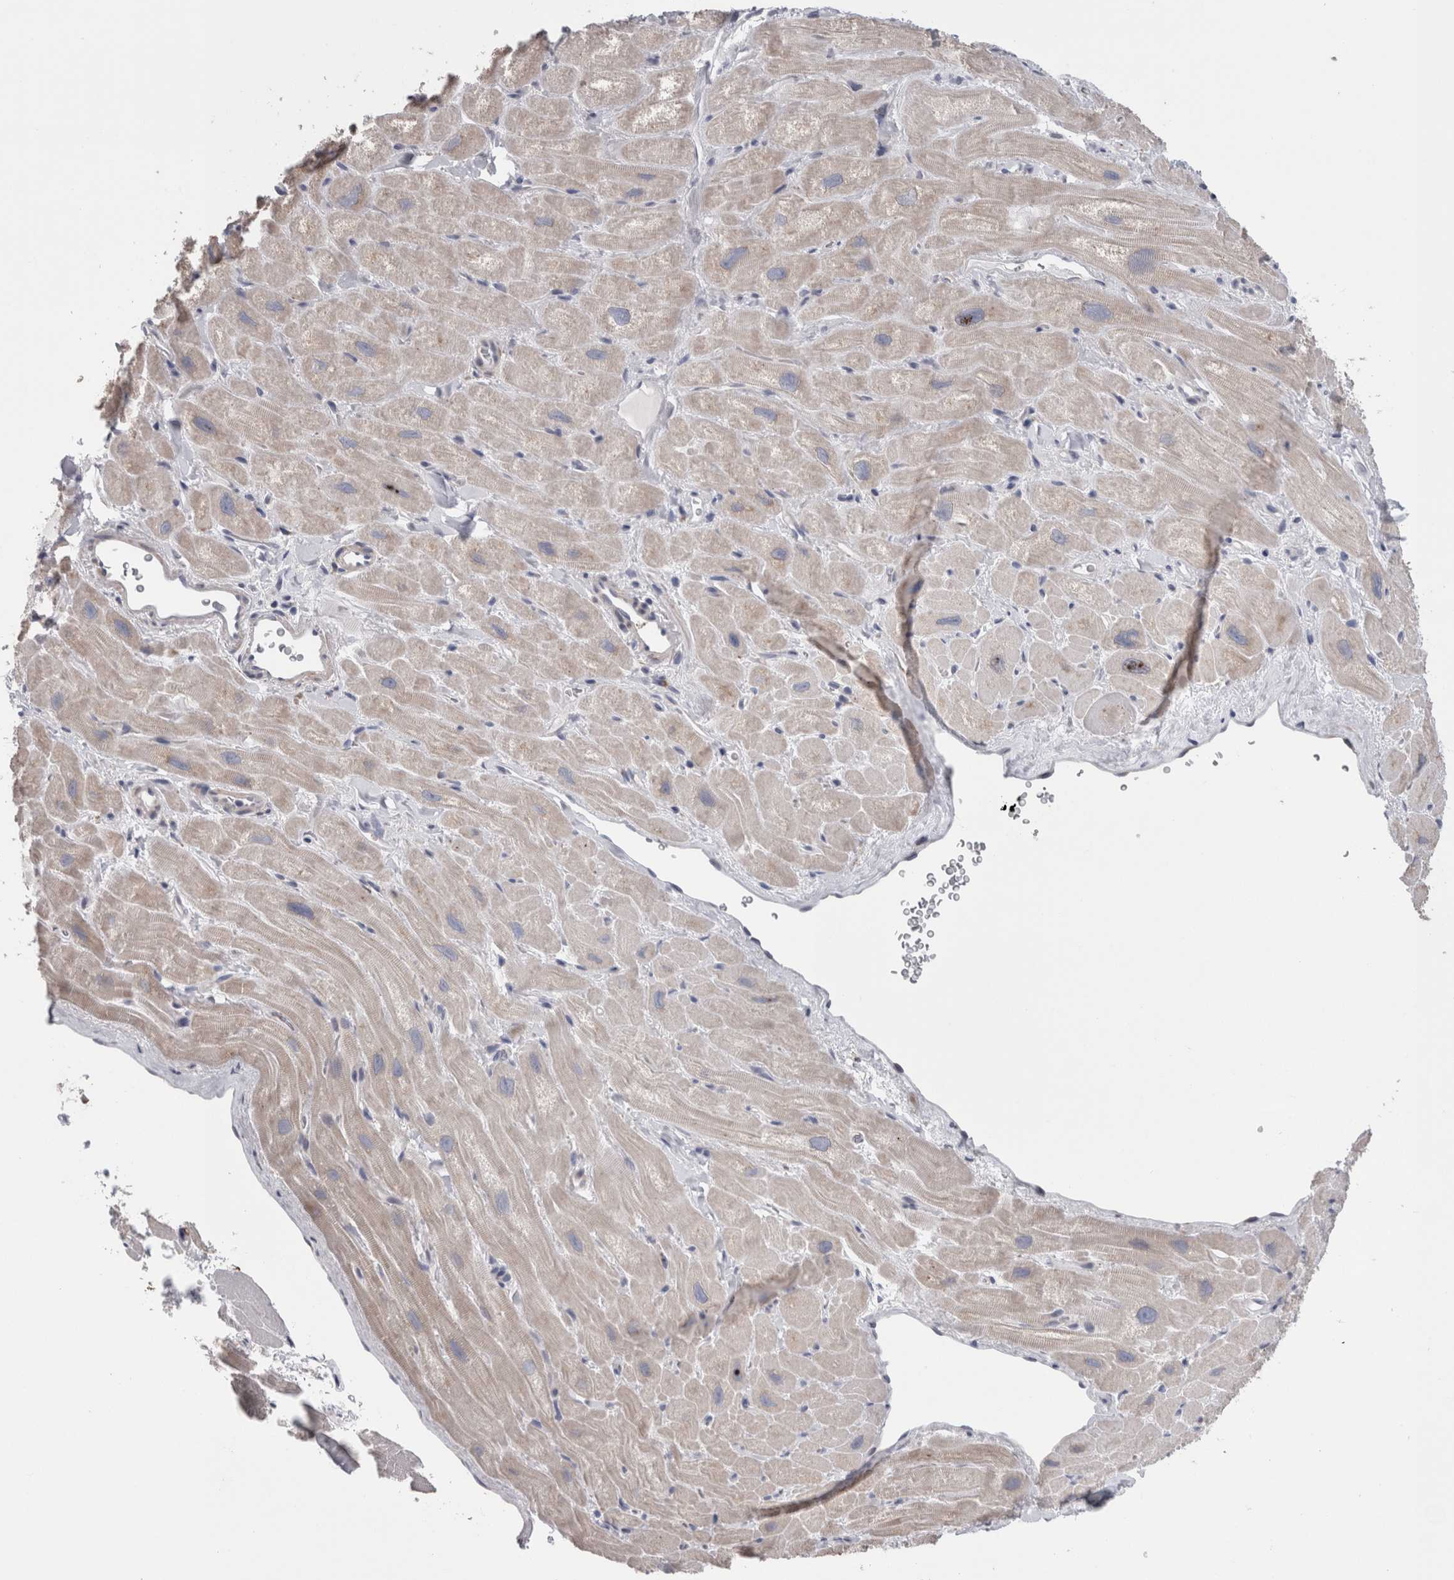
{"staining": {"intensity": "negative", "quantity": "none", "location": "none"}, "tissue": "heart muscle", "cell_type": "Cardiomyocytes", "image_type": "normal", "snomed": [{"axis": "morphology", "description": "Normal tissue, NOS"}, {"axis": "topography", "description": "Heart"}], "caption": "Immunohistochemical staining of benign human heart muscle shows no significant positivity in cardiomyocytes. (DAB immunohistochemistry, high magnification).", "gene": "GDAP1", "patient": {"sex": "male", "age": 49}}